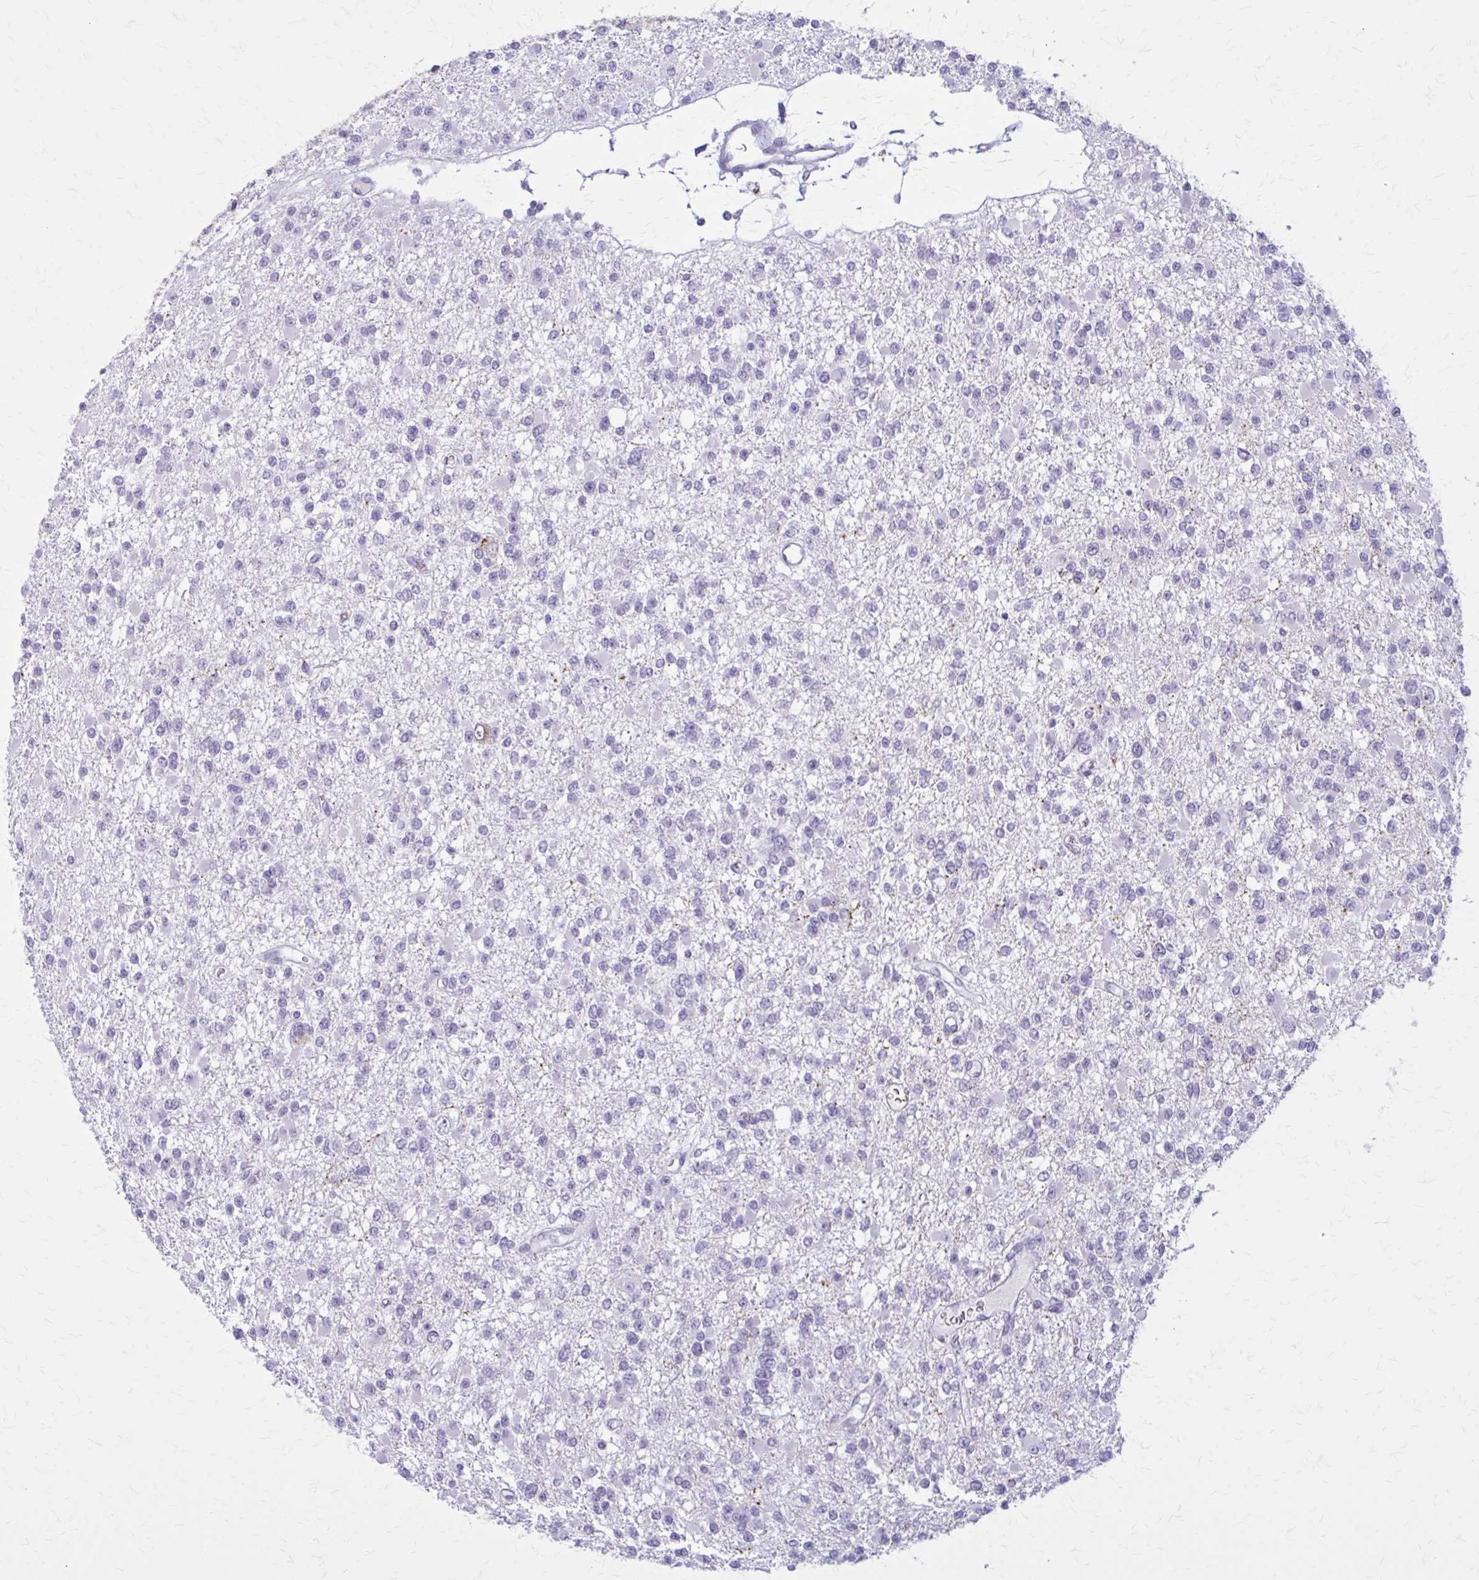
{"staining": {"intensity": "negative", "quantity": "none", "location": "none"}, "tissue": "glioma", "cell_type": "Tumor cells", "image_type": "cancer", "snomed": [{"axis": "morphology", "description": "Glioma, malignant, Low grade"}, {"axis": "topography", "description": "Brain"}], "caption": "Immunohistochemistry (IHC) micrograph of neoplastic tissue: human glioma stained with DAB exhibits no significant protein staining in tumor cells.", "gene": "GAD1", "patient": {"sex": "female", "age": 22}}